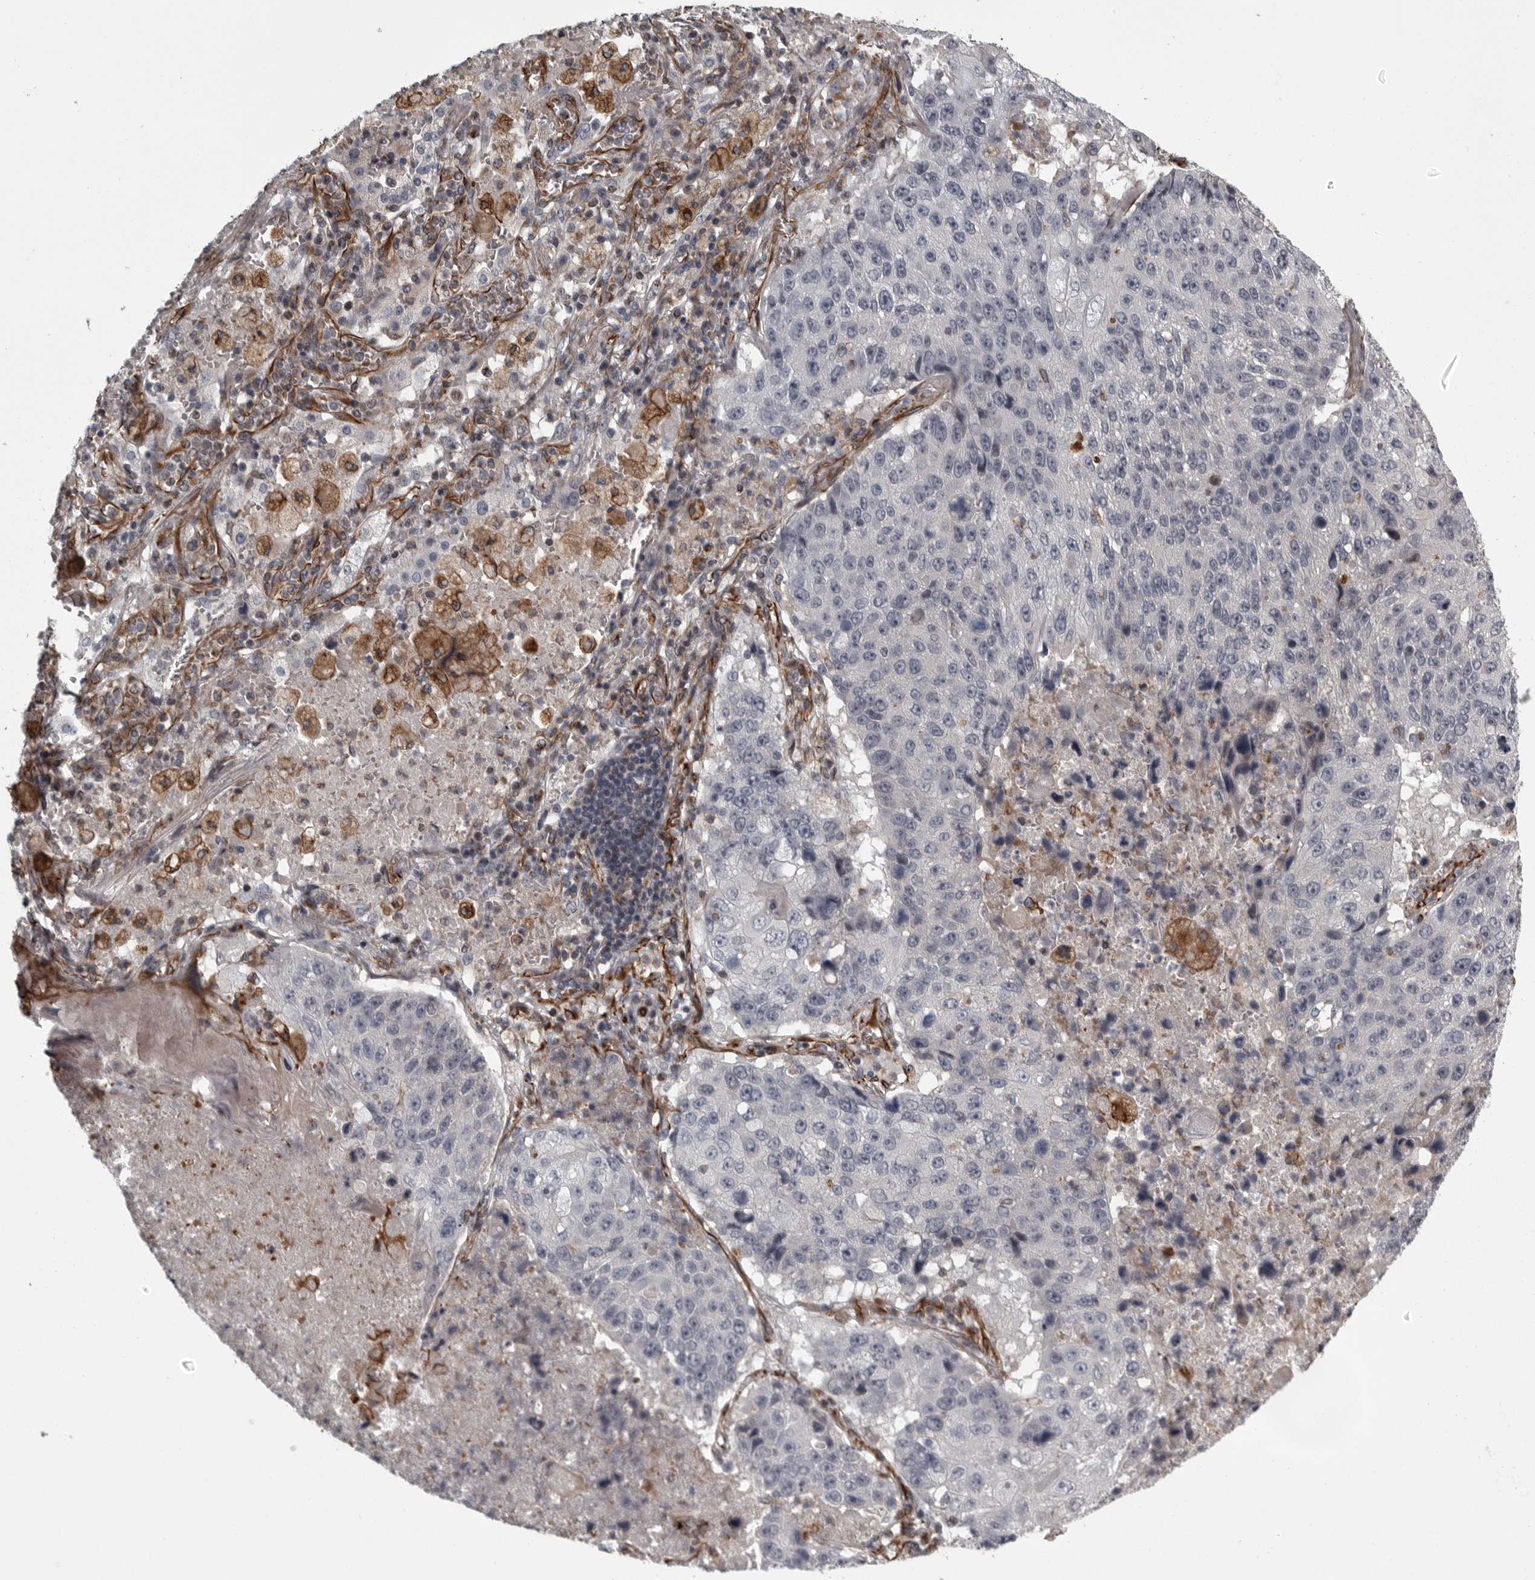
{"staining": {"intensity": "negative", "quantity": "none", "location": "none"}, "tissue": "lung cancer", "cell_type": "Tumor cells", "image_type": "cancer", "snomed": [{"axis": "morphology", "description": "Squamous cell carcinoma, NOS"}, {"axis": "topography", "description": "Lung"}], "caption": "Tumor cells are negative for brown protein staining in lung squamous cell carcinoma.", "gene": "FAAP100", "patient": {"sex": "male", "age": 61}}